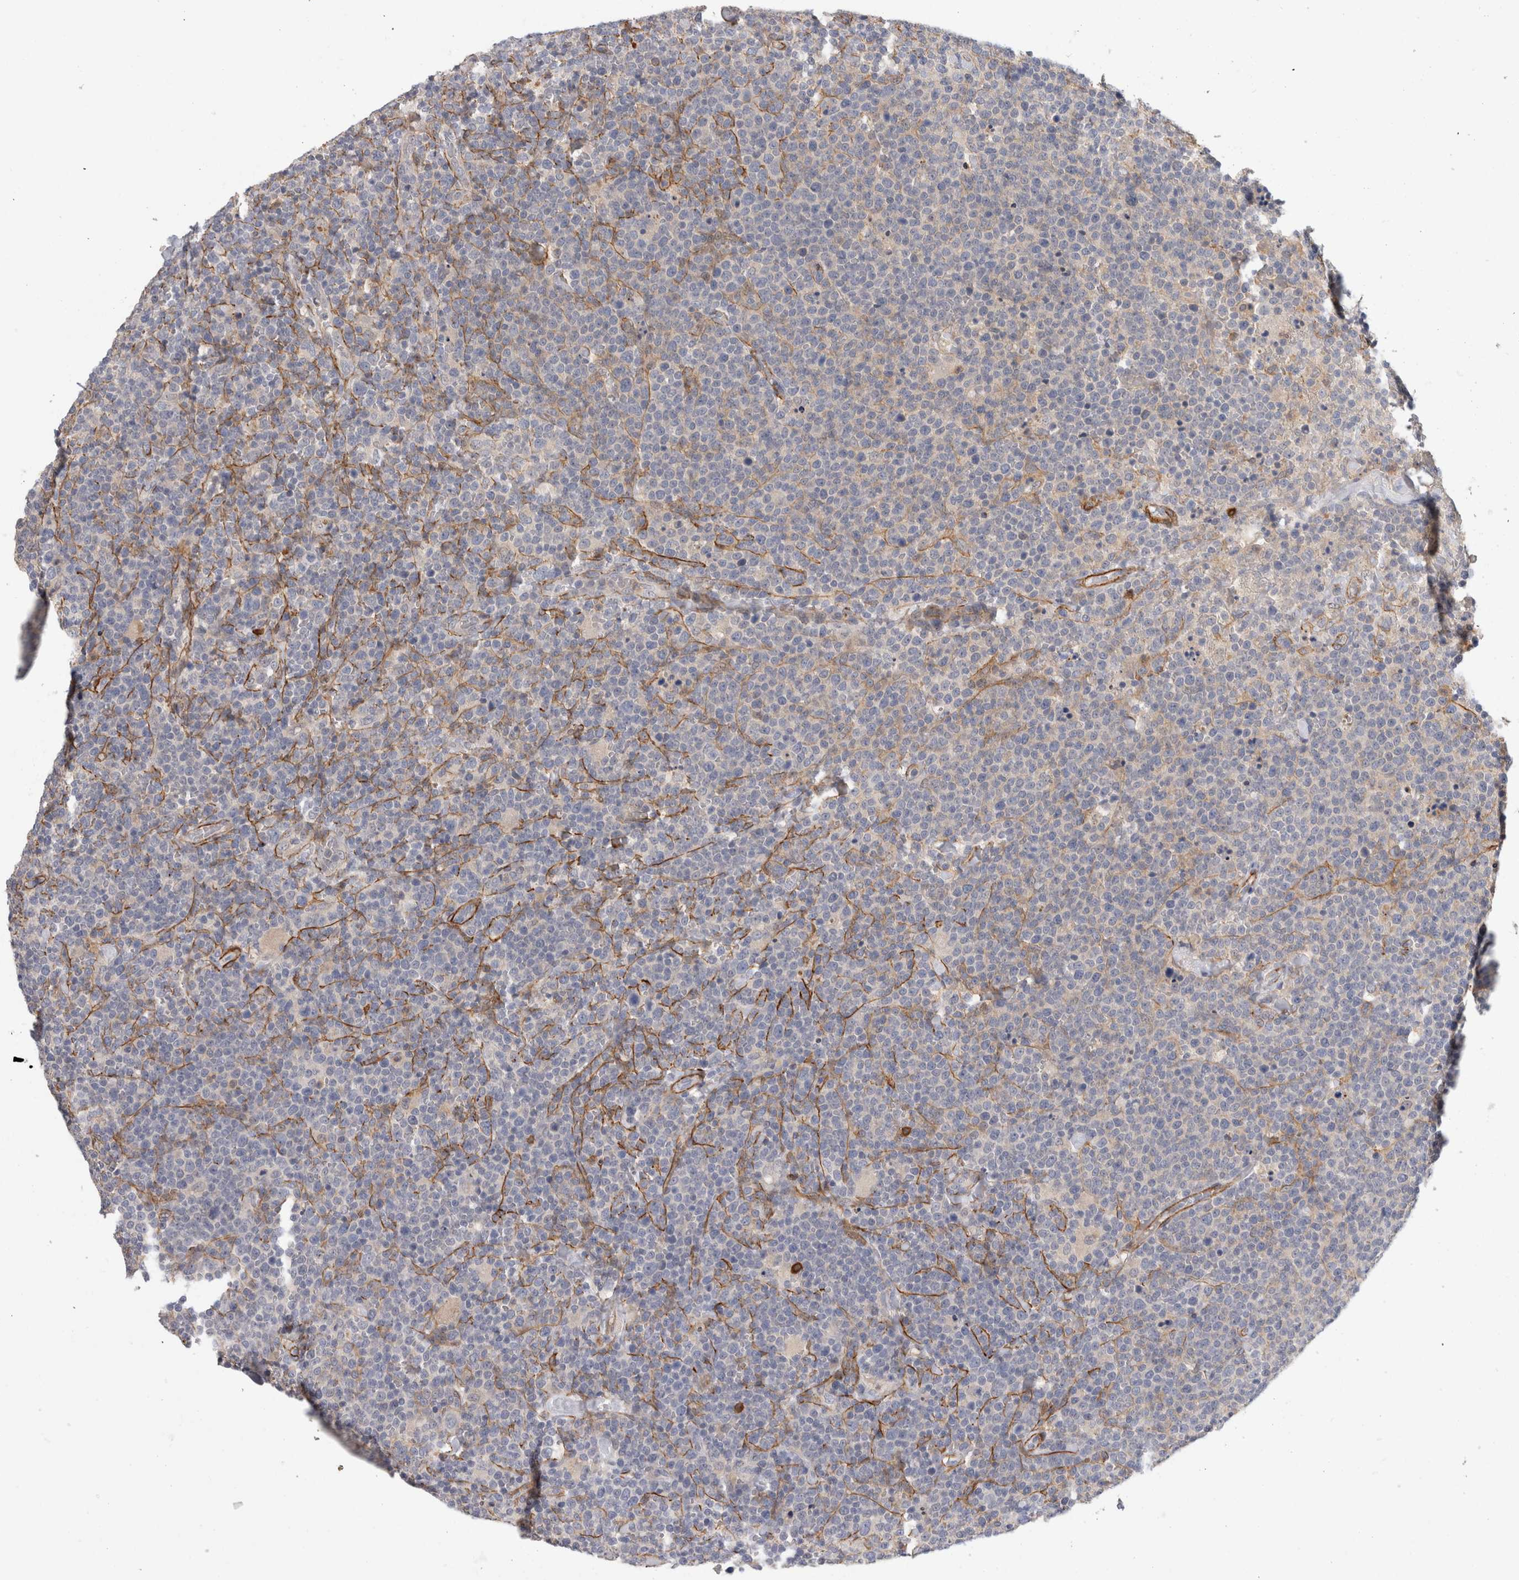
{"staining": {"intensity": "negative", "quantity": "none", "location": "none"}, "tissue": "lymphoma", "cell_type": "Tumor cells", "image_type": "cancer", "snomed": [{"axis": "morphology", "description": "Malignant lymphoma, non-Hodgkin's type, High grade"}, {"axis": "topography", "description": "Lymph node"}], "caption": "A high-resolution image shows immunohistochemistry staining of lymphoma, which reveals no significant expression in tumor cells.", "gene": "PGM1", "patient": {"sex": "male", "age": 61}}